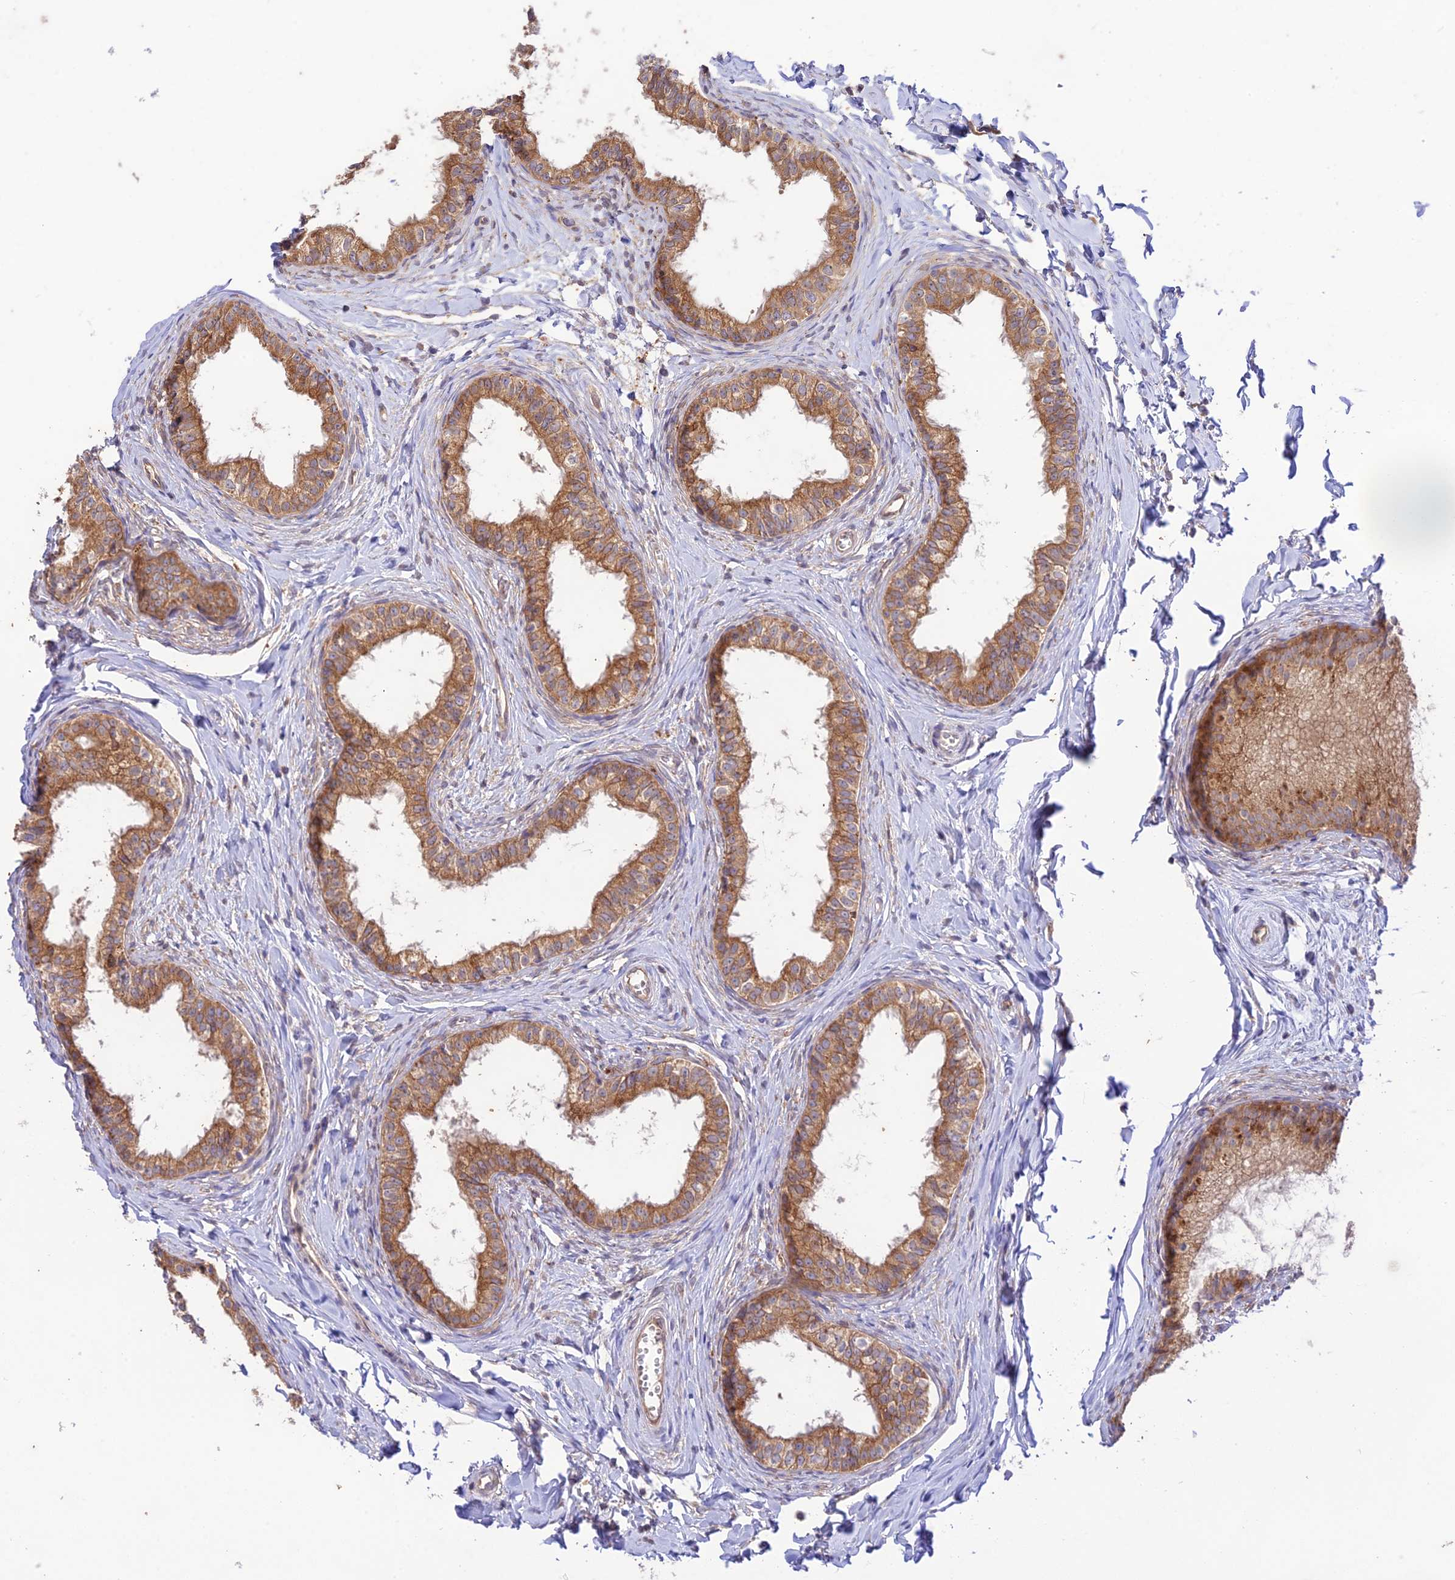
{"staining": {"intensity": "moderate", "quantity": ">75%", "location": "cytoplasmic/membranous"}, "tissue": "epididymis", "cell_type": "Glandular cells", "image_type": "normal", "snomed": [{"axis": "morphology", "description": "Normal tissue, NOS"}, {"axis": "topography", "description": "Epididymis"}], "caption": "Epididymis stained with immunohistochemistry (IHC) shows moderate cytoplasmic/membranous expression in approximately >75% of glandular cells. (Brightfield microscopy of DAB IHC at high magnification).", "gene": "TMEM259", "patient": {"sex": "male", "age": 34}}